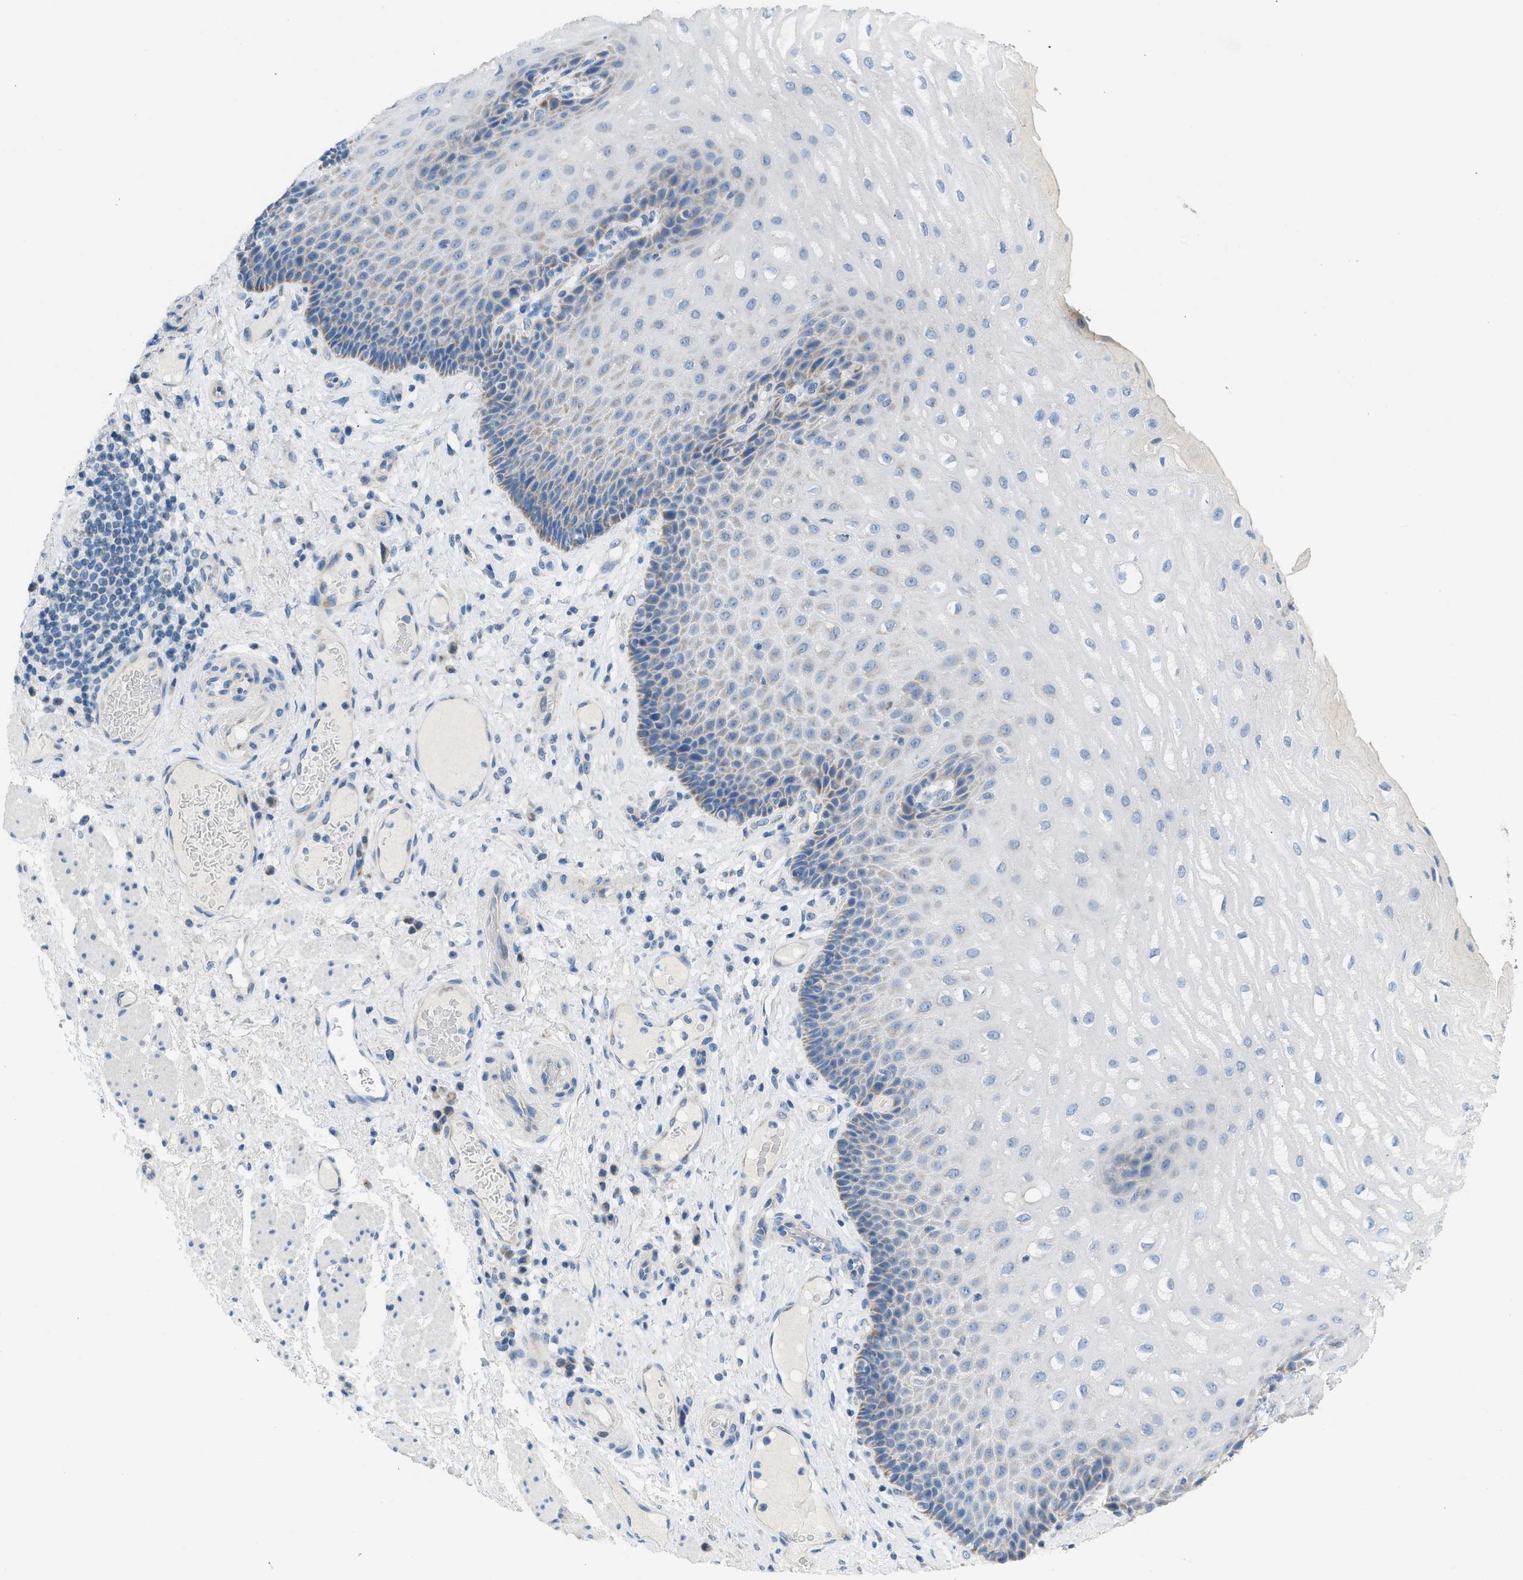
{"staining": {"intensity": "weak", "quantity": "<25%", "location": "cytoplasmic/membranous"}, "tissue": "esophagus", "cell_type": "Squamous epithelial cells", "image_type": "normal", "snomed": [{"axis": "morphology", "description": "Normal tissue, NOS"}, {"axis": "topography", "description": "Esophagus"}], "caption": "DAB immunohistochemical staining of benign esophagus displays no significant staining in squamous epithelial cells.", "gene": "NDUFS8", "patient": {"sex": "male", "age": 54}}